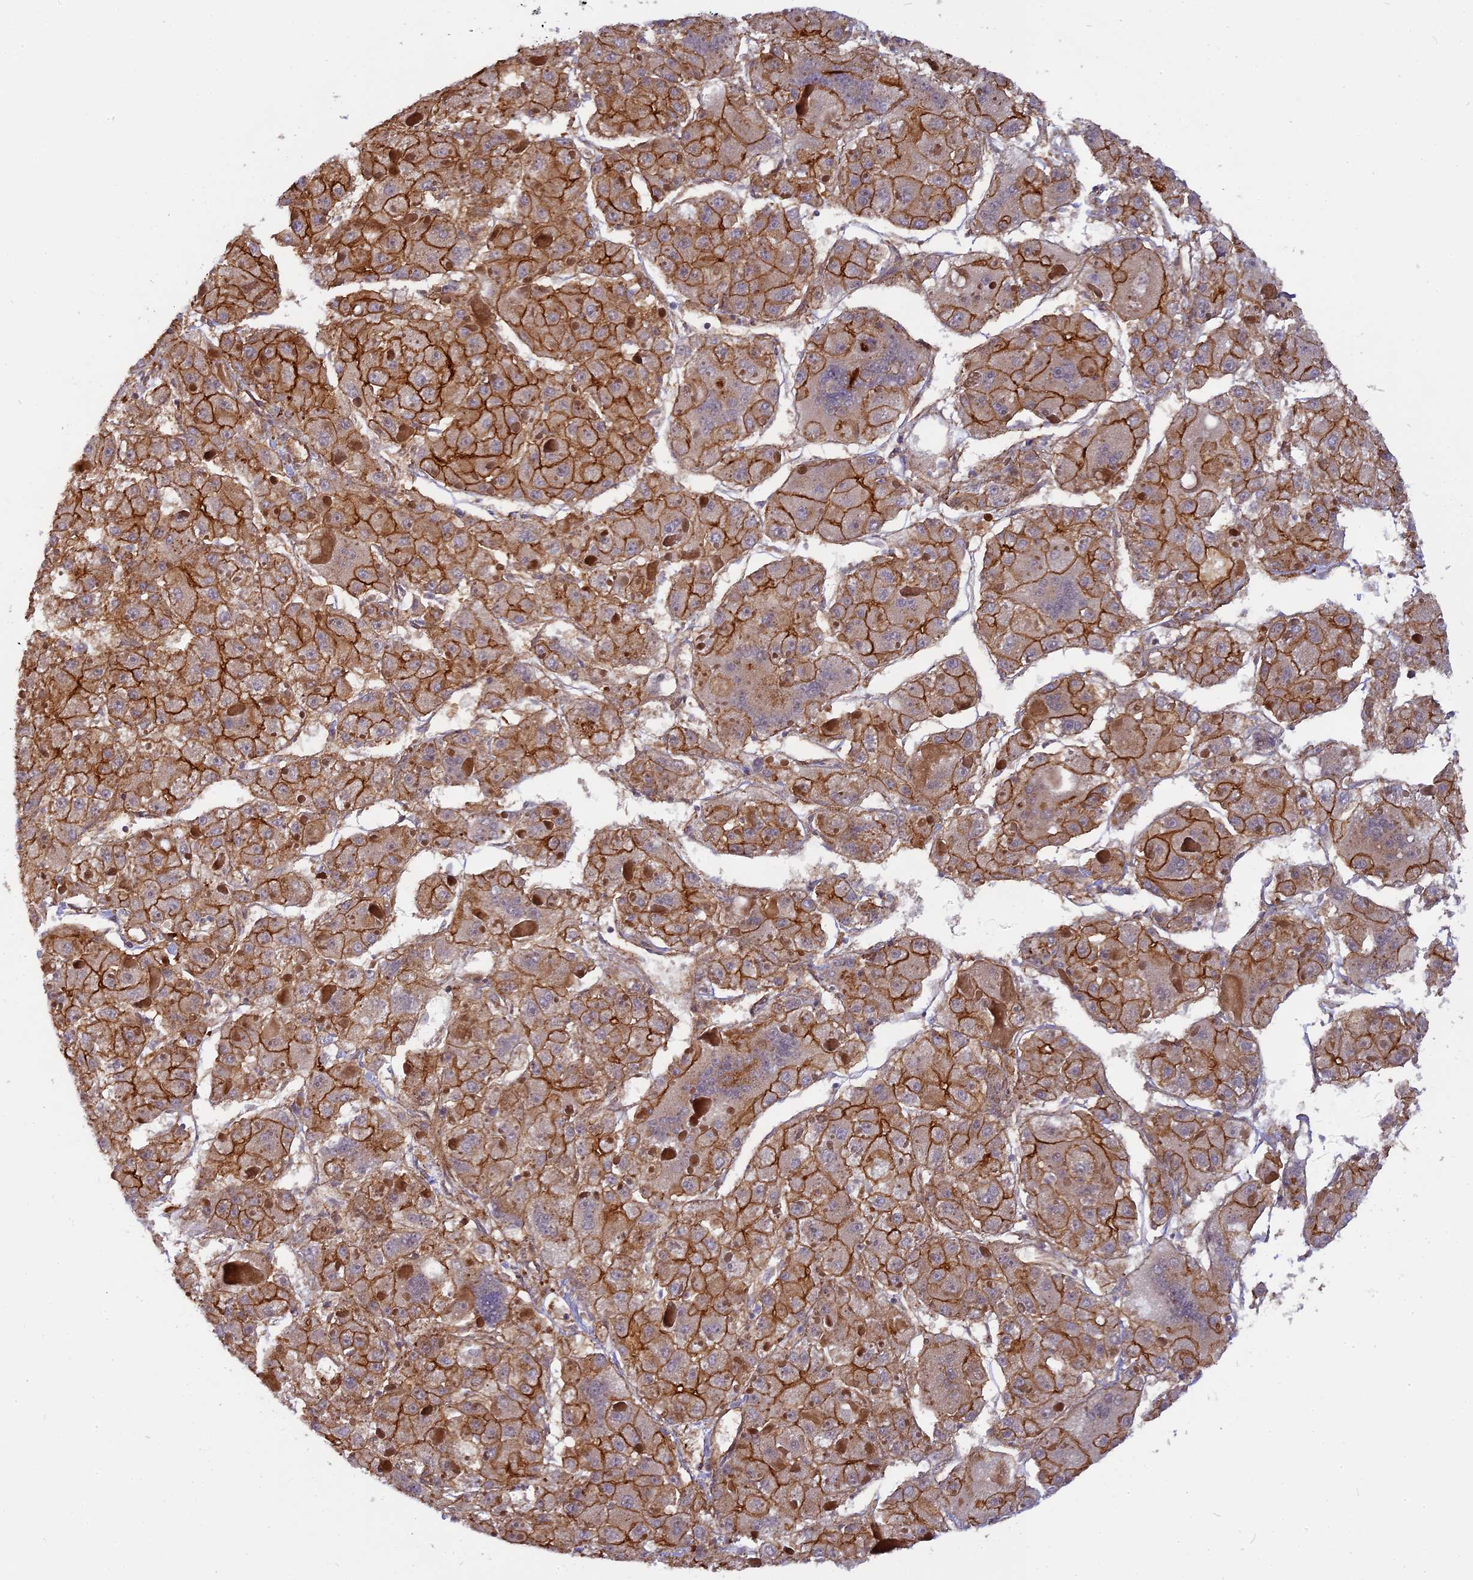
{"staining": {"intensity": "strong", "quantity": ">75%", "location": "cytoplasmic/membranous"}, "tissue": "liver cancer", "cell_type": "Tumor cells", "image_type": "cancer", "snomed": [{"axis": "morphology", "description": "Carcinoma, Hepatocellular, NOS"}, {"axis": "topography", "description": "Liver"}], "caption": "This image exhibits hepatocellular carcinoma (liver) stained with immunohistochemistry to label a protein in brown. The cytoplasmic/membranous of tumor cells show strong positivity for the protein. Nuclei are counter-stained blue.", "gene": "CNBD2", "patient": {"sex": "female", "age": 73}}